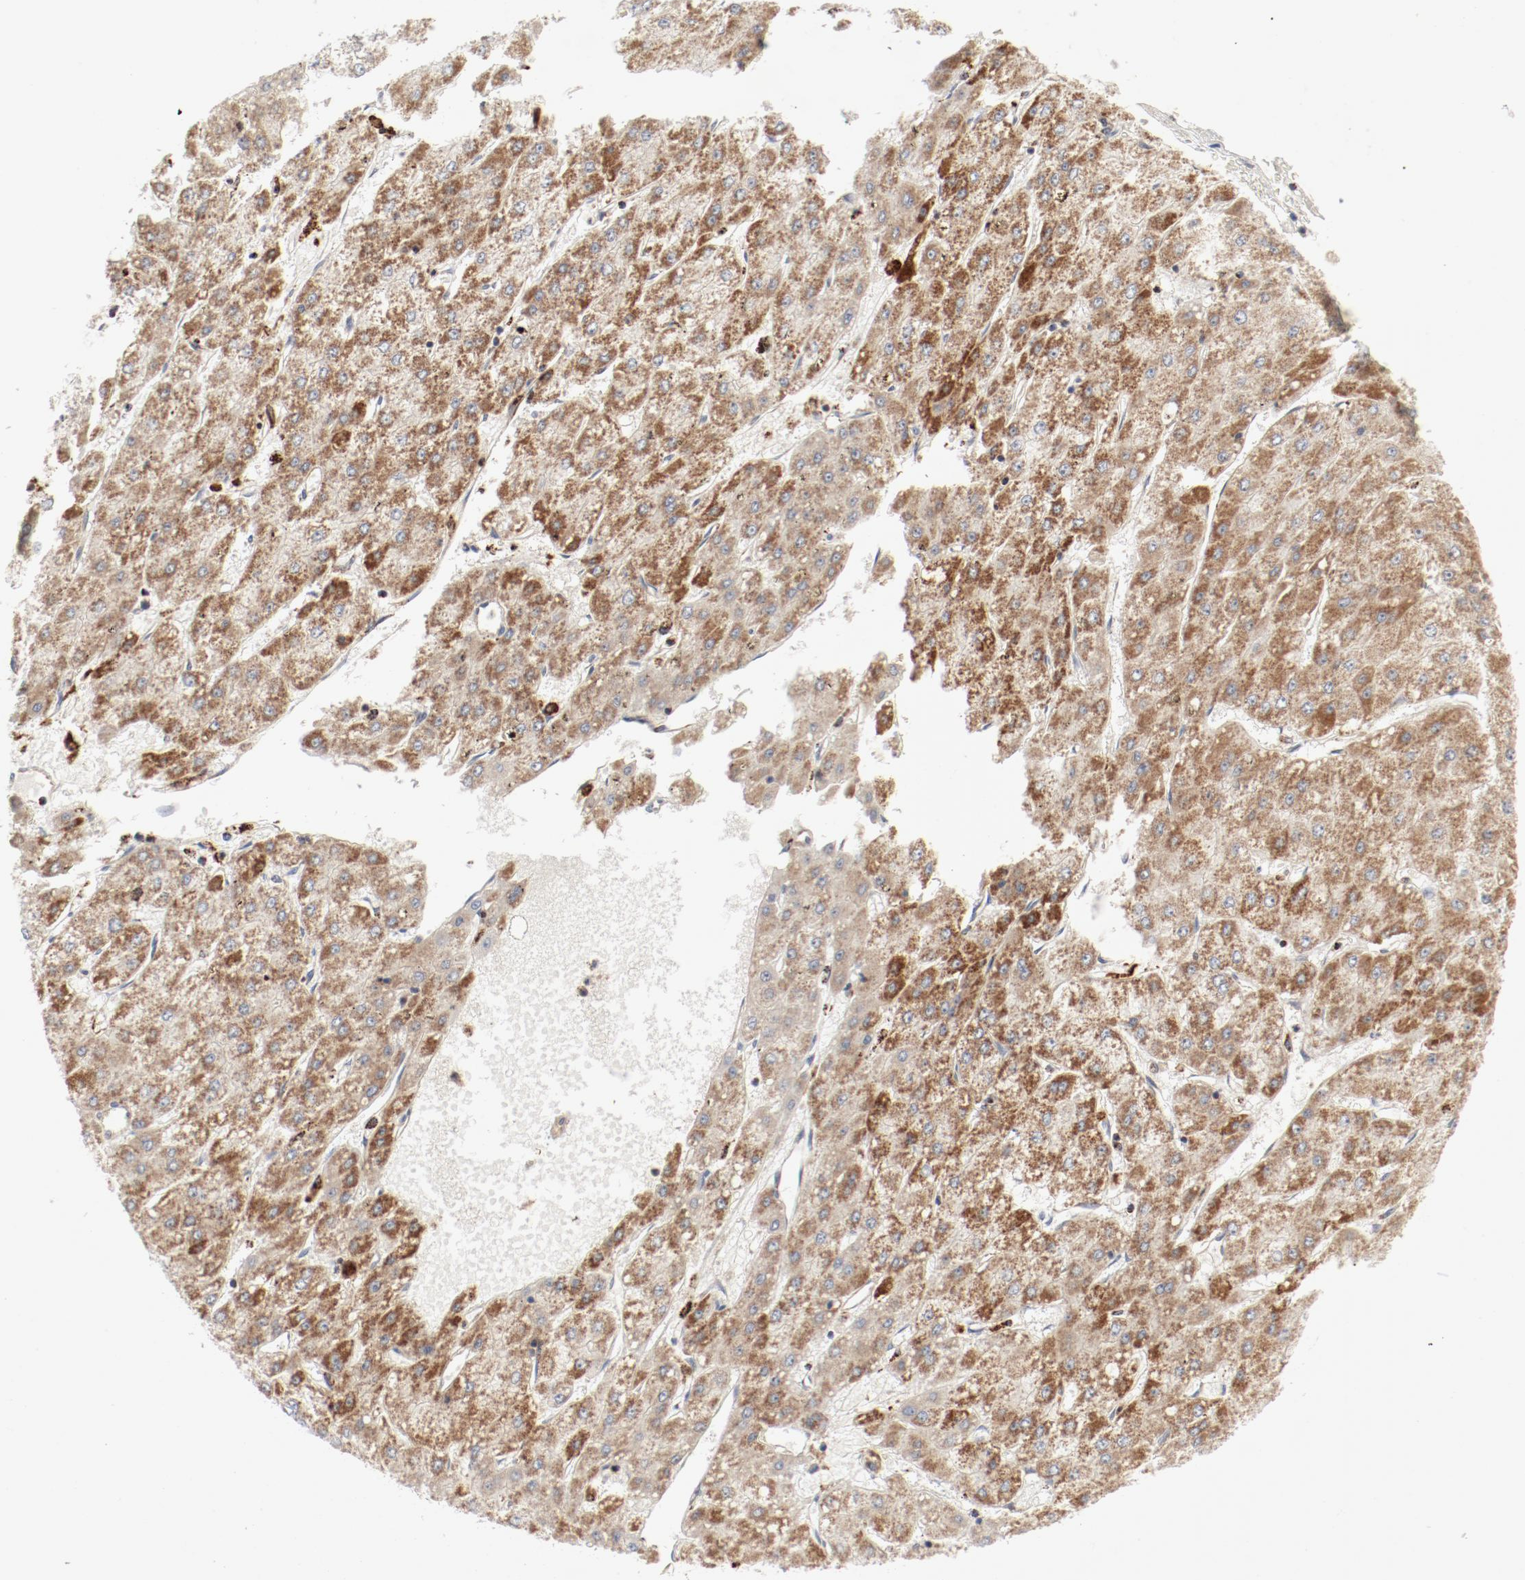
{"staining": {"intensity": "moderate", "quantity": ">75%", "location": "cytoplasmic/membranous"}, "tissue": "liver cancer", "cell_type": "Tumor cells", "image_type": "cancer", "snomed": [{"axis": "morphology", "description": "Carcinoma, Hepatocellular, NOS"}, {"axis": "topography", "description": "Liver"}], "caption": "Tumor cells display medium levels of moderate cytoplasmic/membranous staining in approximately >75% of cells in human hepatocellular carcinoma (liver).", "gene": "SETD3", "patient": {"sex": "female", "age": 52}}